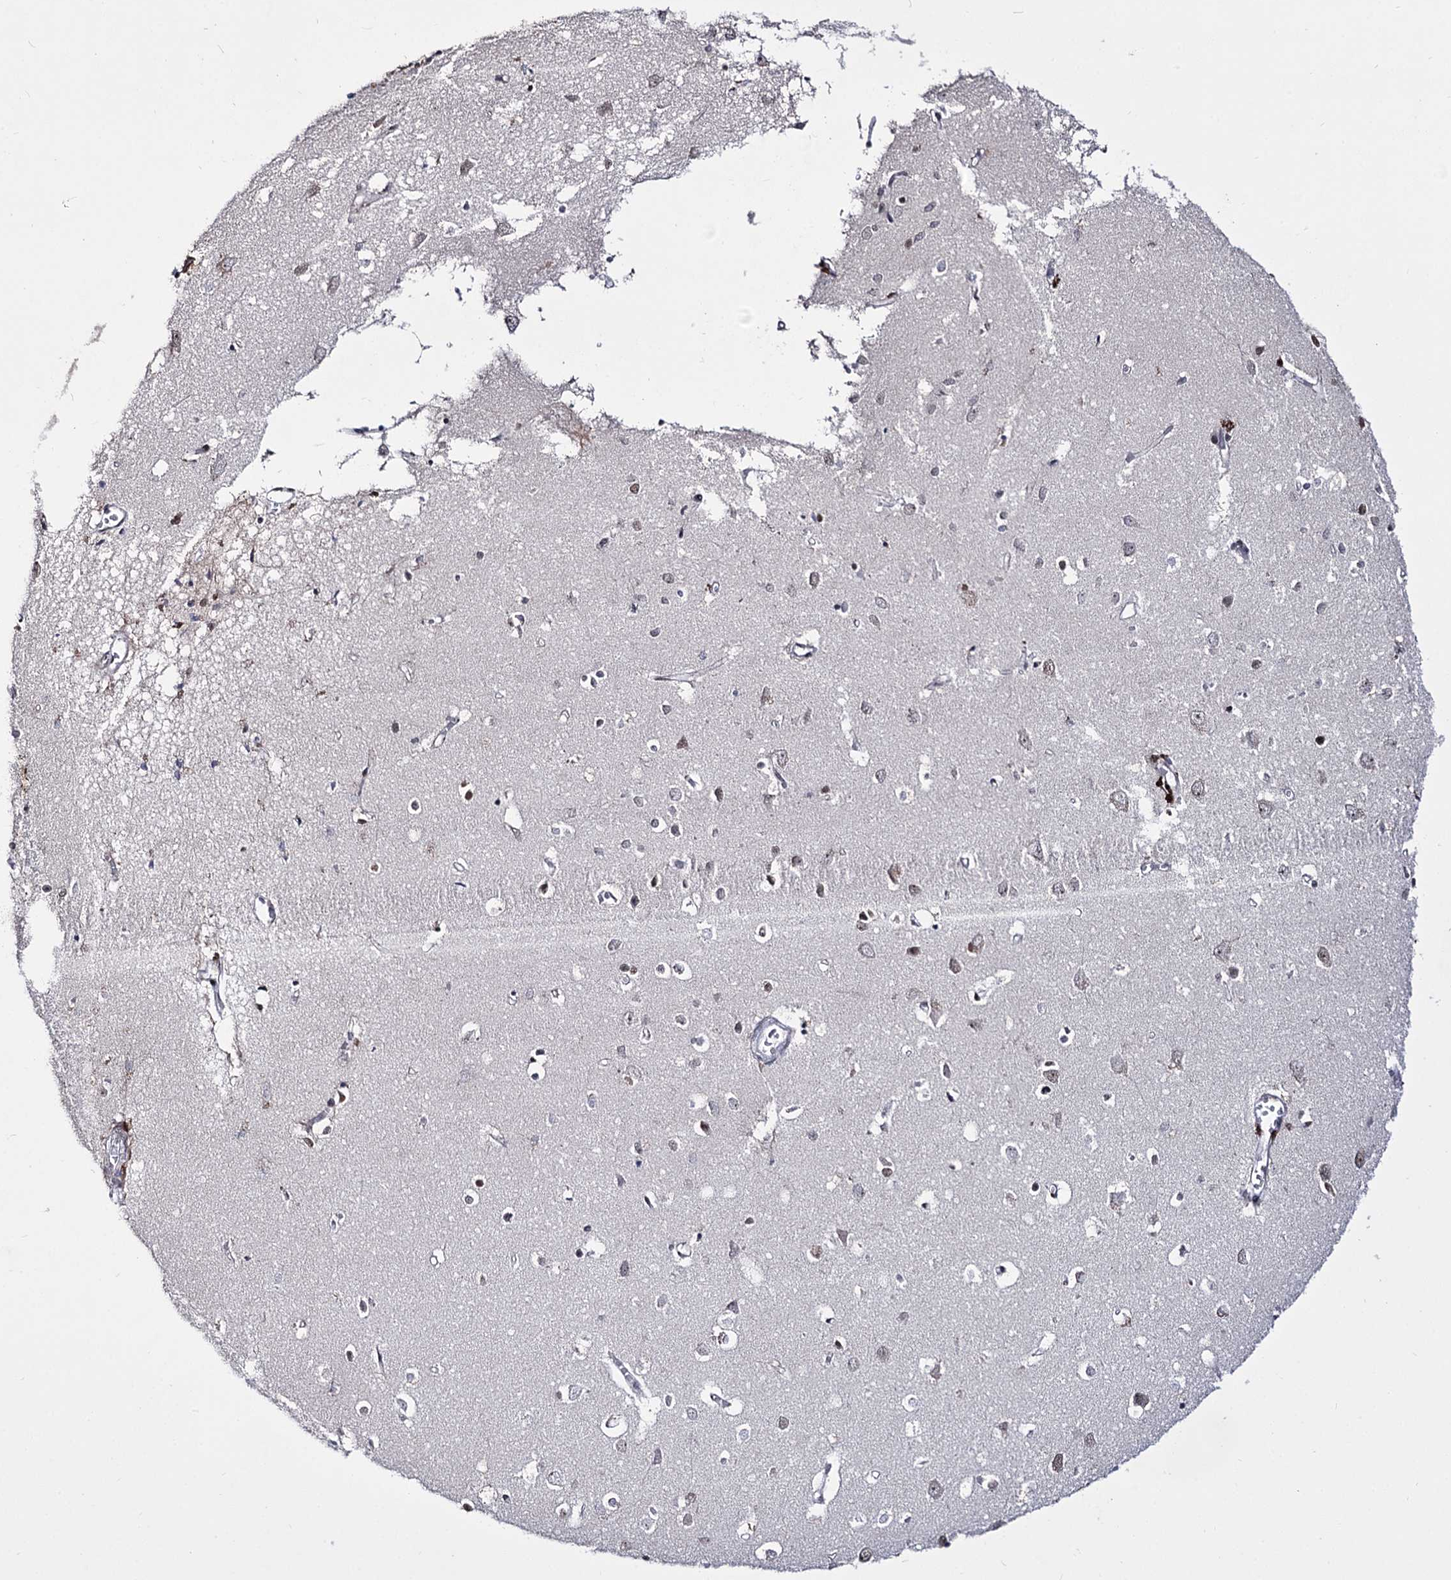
{"staining": {"intensity": "moderate", "quantity": "<25%", "location": "nuclear"}, "tissue": "cerebral cortex", "cell_type": "Endothelial cells", "image_type": "normal", "snomed": [{"axis": "morphology", "description": "Normal tissue, NOS"}, {"axis": "topography", "description": "Cerebral cortex"}], "caption": "The micrograph demonstrates staining of unremarkable cerebral cortex, revealing moderate nuclear protein staining (brown color) within endothelial cells. The staining was performed using DAB to visualize the protein expression in brown, while the nuclei were stained in blue with hematoxylin (Magnification: 20x).", "gene": "STOX1", "patient": {"sex": "female", "age": 64}}